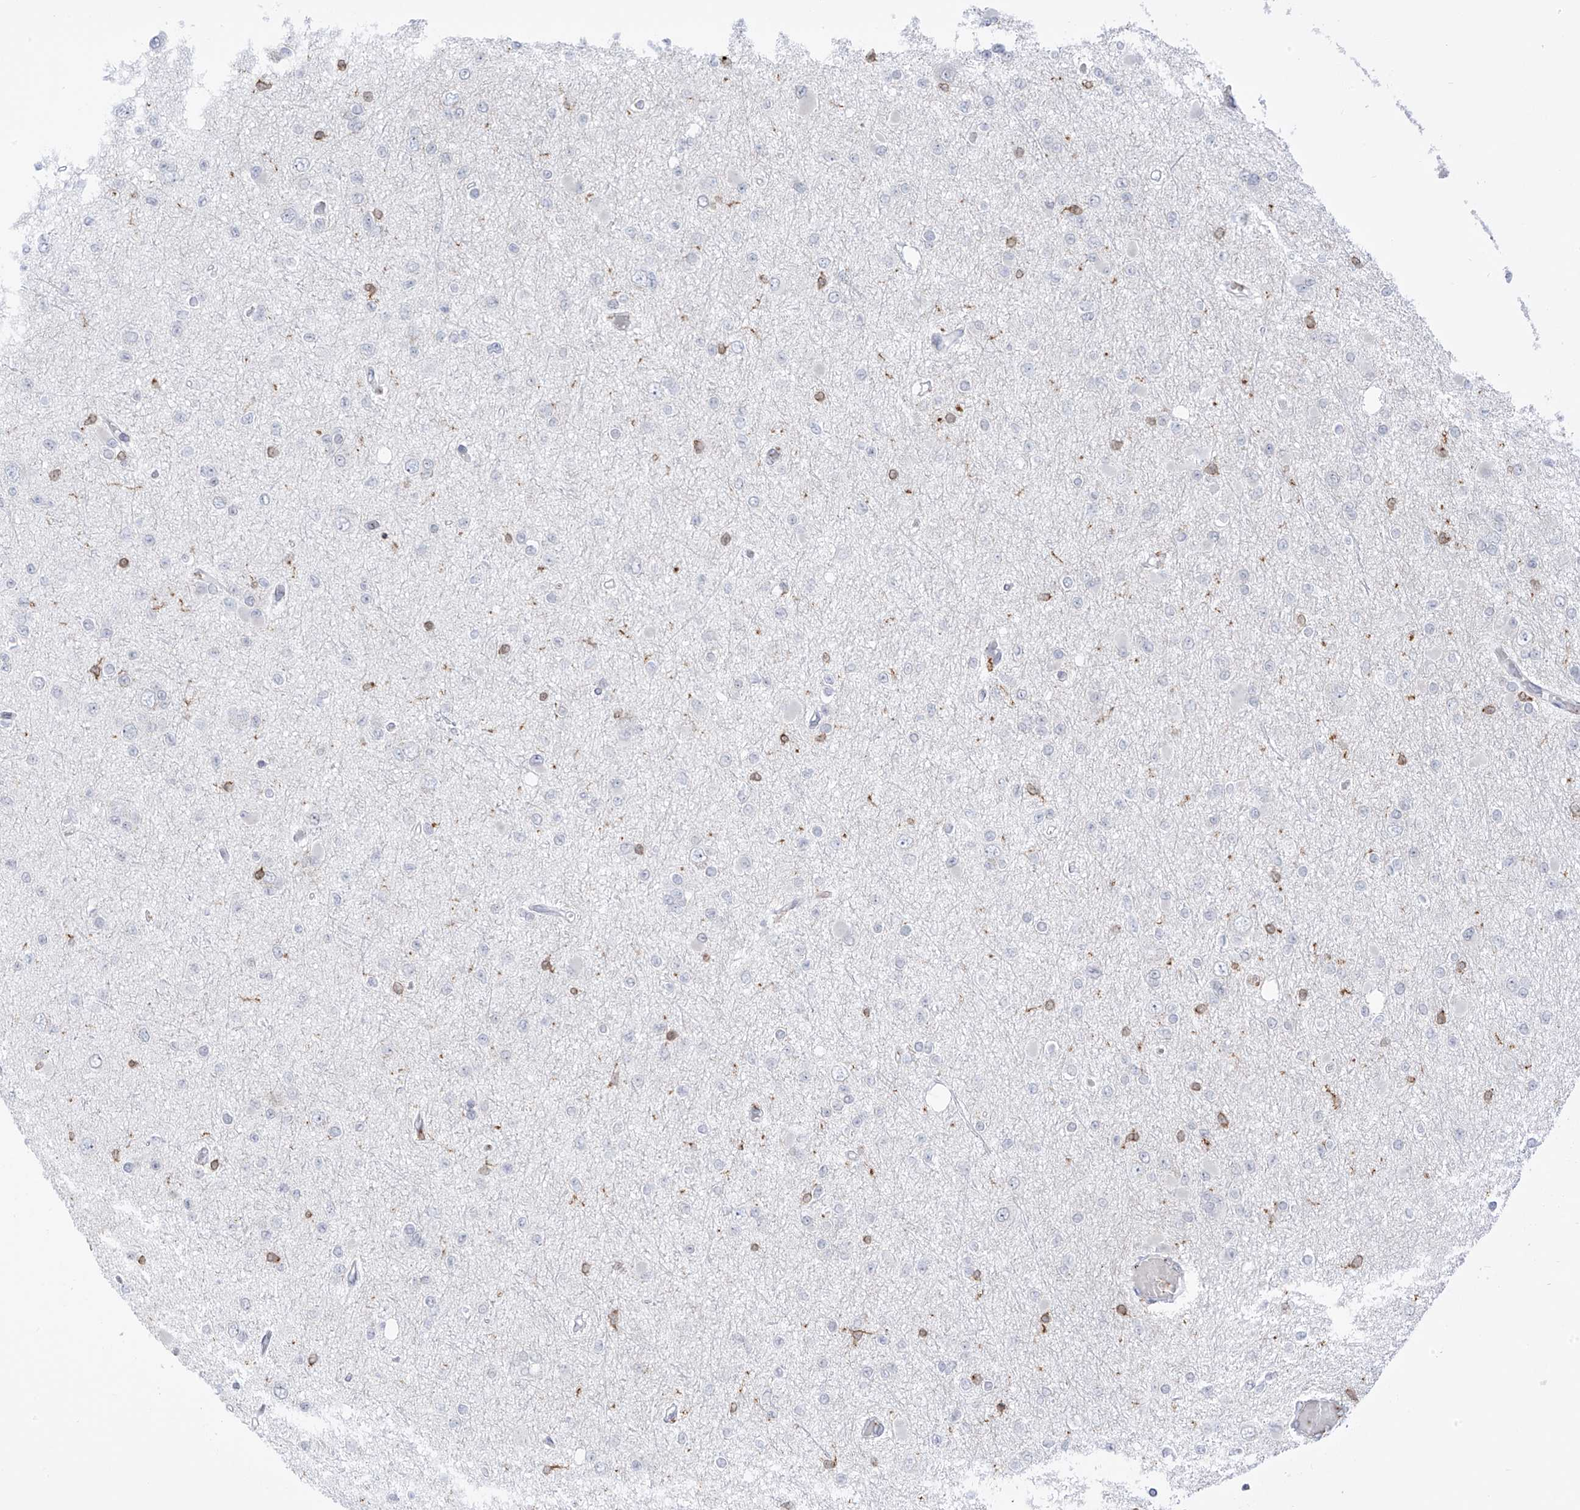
{"staining": {"intensity": "negative", "quantity": "none", "location": "none"}, "tissue": "glioma", "cell_type": "Tumor cells", "image_type": "cancer", "snomed": [{"axis": "morphology", "description": "Glioma, malignant, Low grade"}, {"axis": "topography", "description": "Brain"}], "caption": "Tumor cells are negative for brown protein staining in malignant glioma (low-grade).", "gene": "TBXAS1", "patient": {"sex": "female", "age": 22}}